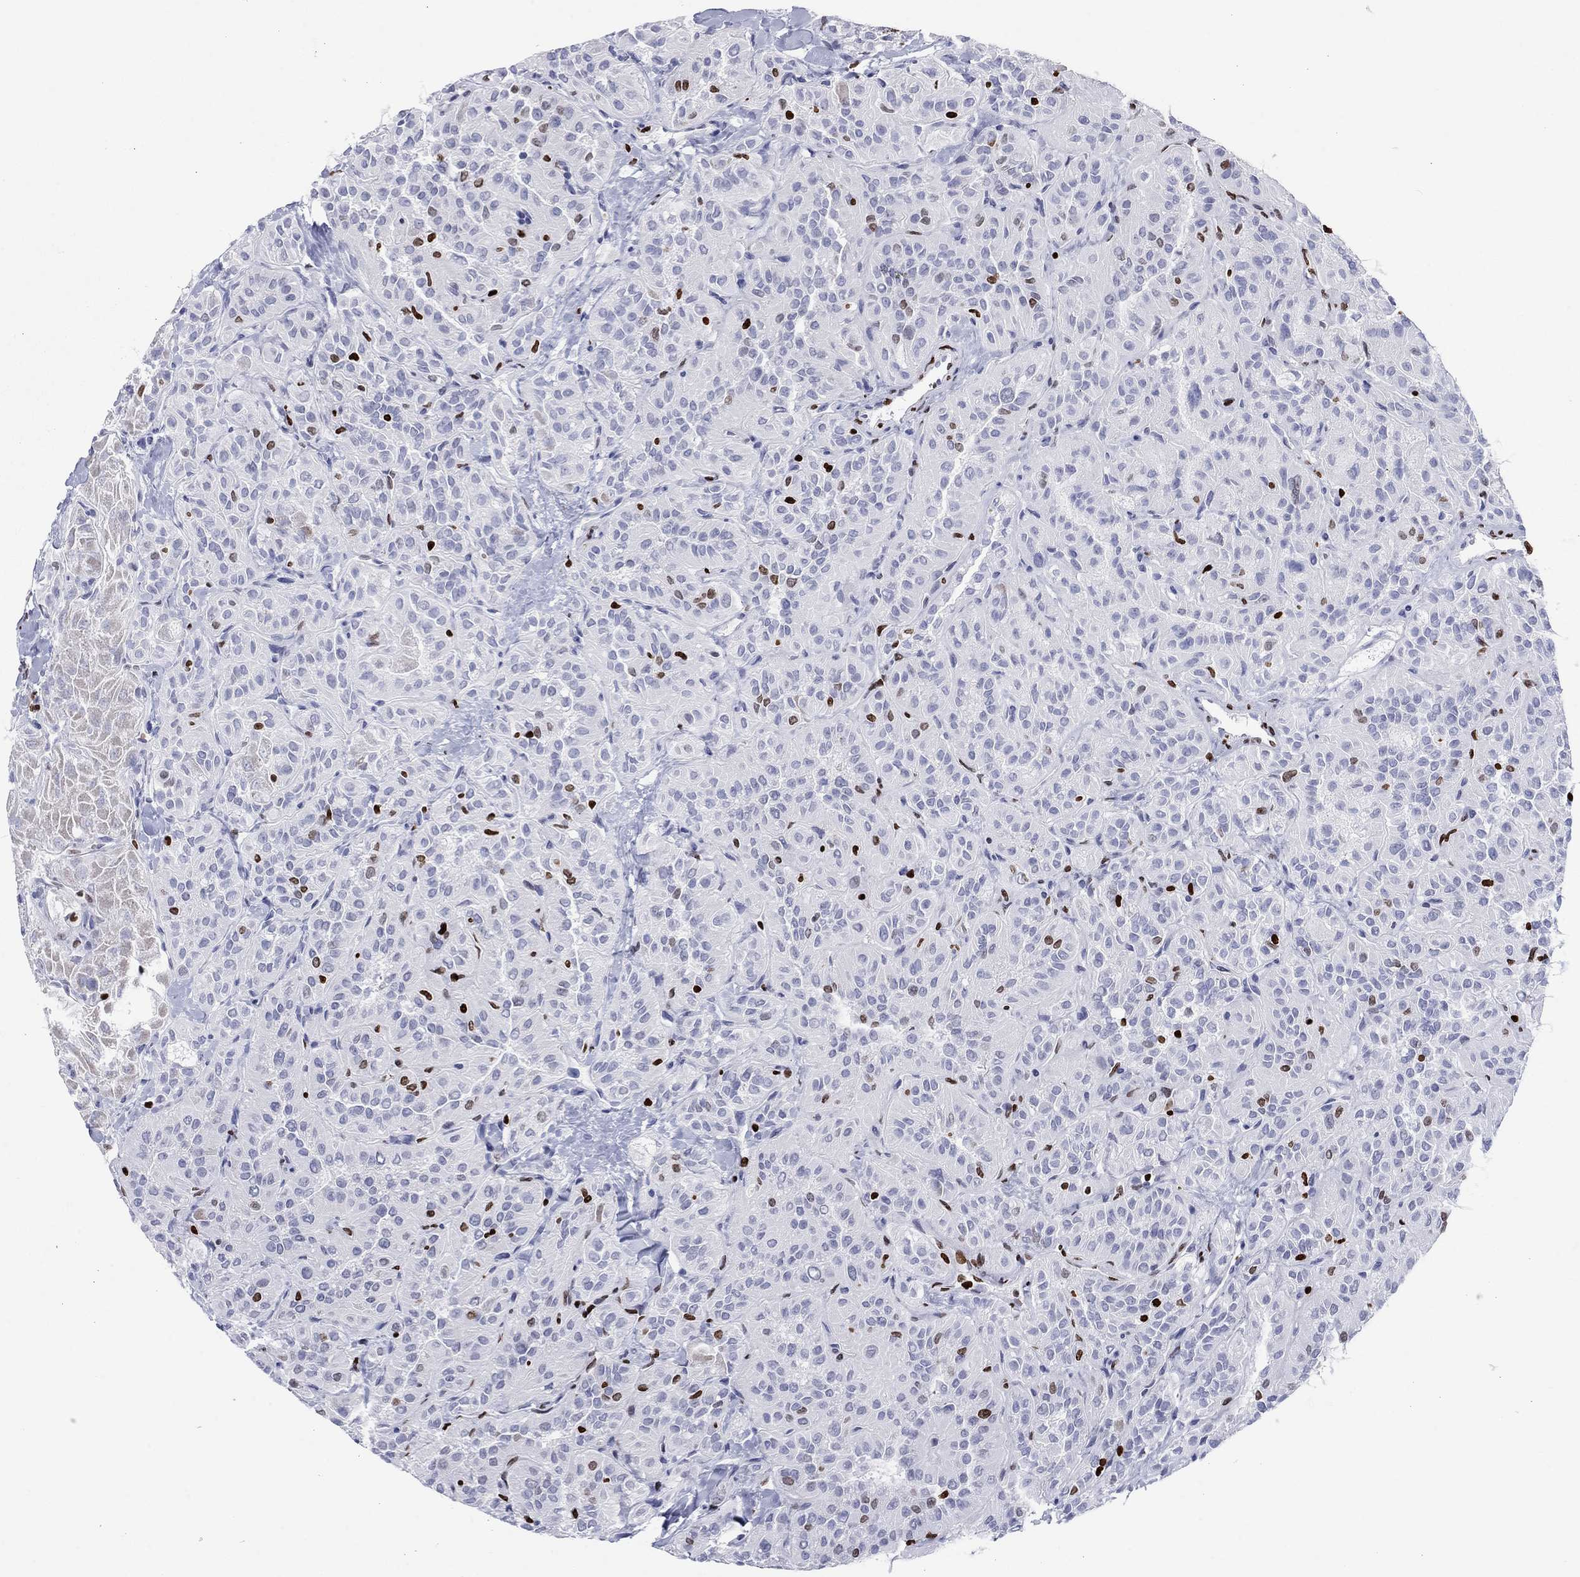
{"staining": {"intensity": "negative", "quantity": "none", "location": "none"}, "tissue": "thyroid cancer", "cell_type": "Tumor cells", "image_type": "cancer", "snomed": [{"axis": "morphology", "description": "Papillary adenocarcinoma, NOS"}, {"axis": "topography", "description": "Thyroid gland"}], "caption": "Immunohistochemical staining of thyroid cancer (papillary adenocarcinoma) displays no significant staining in tumor cells.", "gene": "H1-5", "patient": {"sex": "female", "age": 45}}